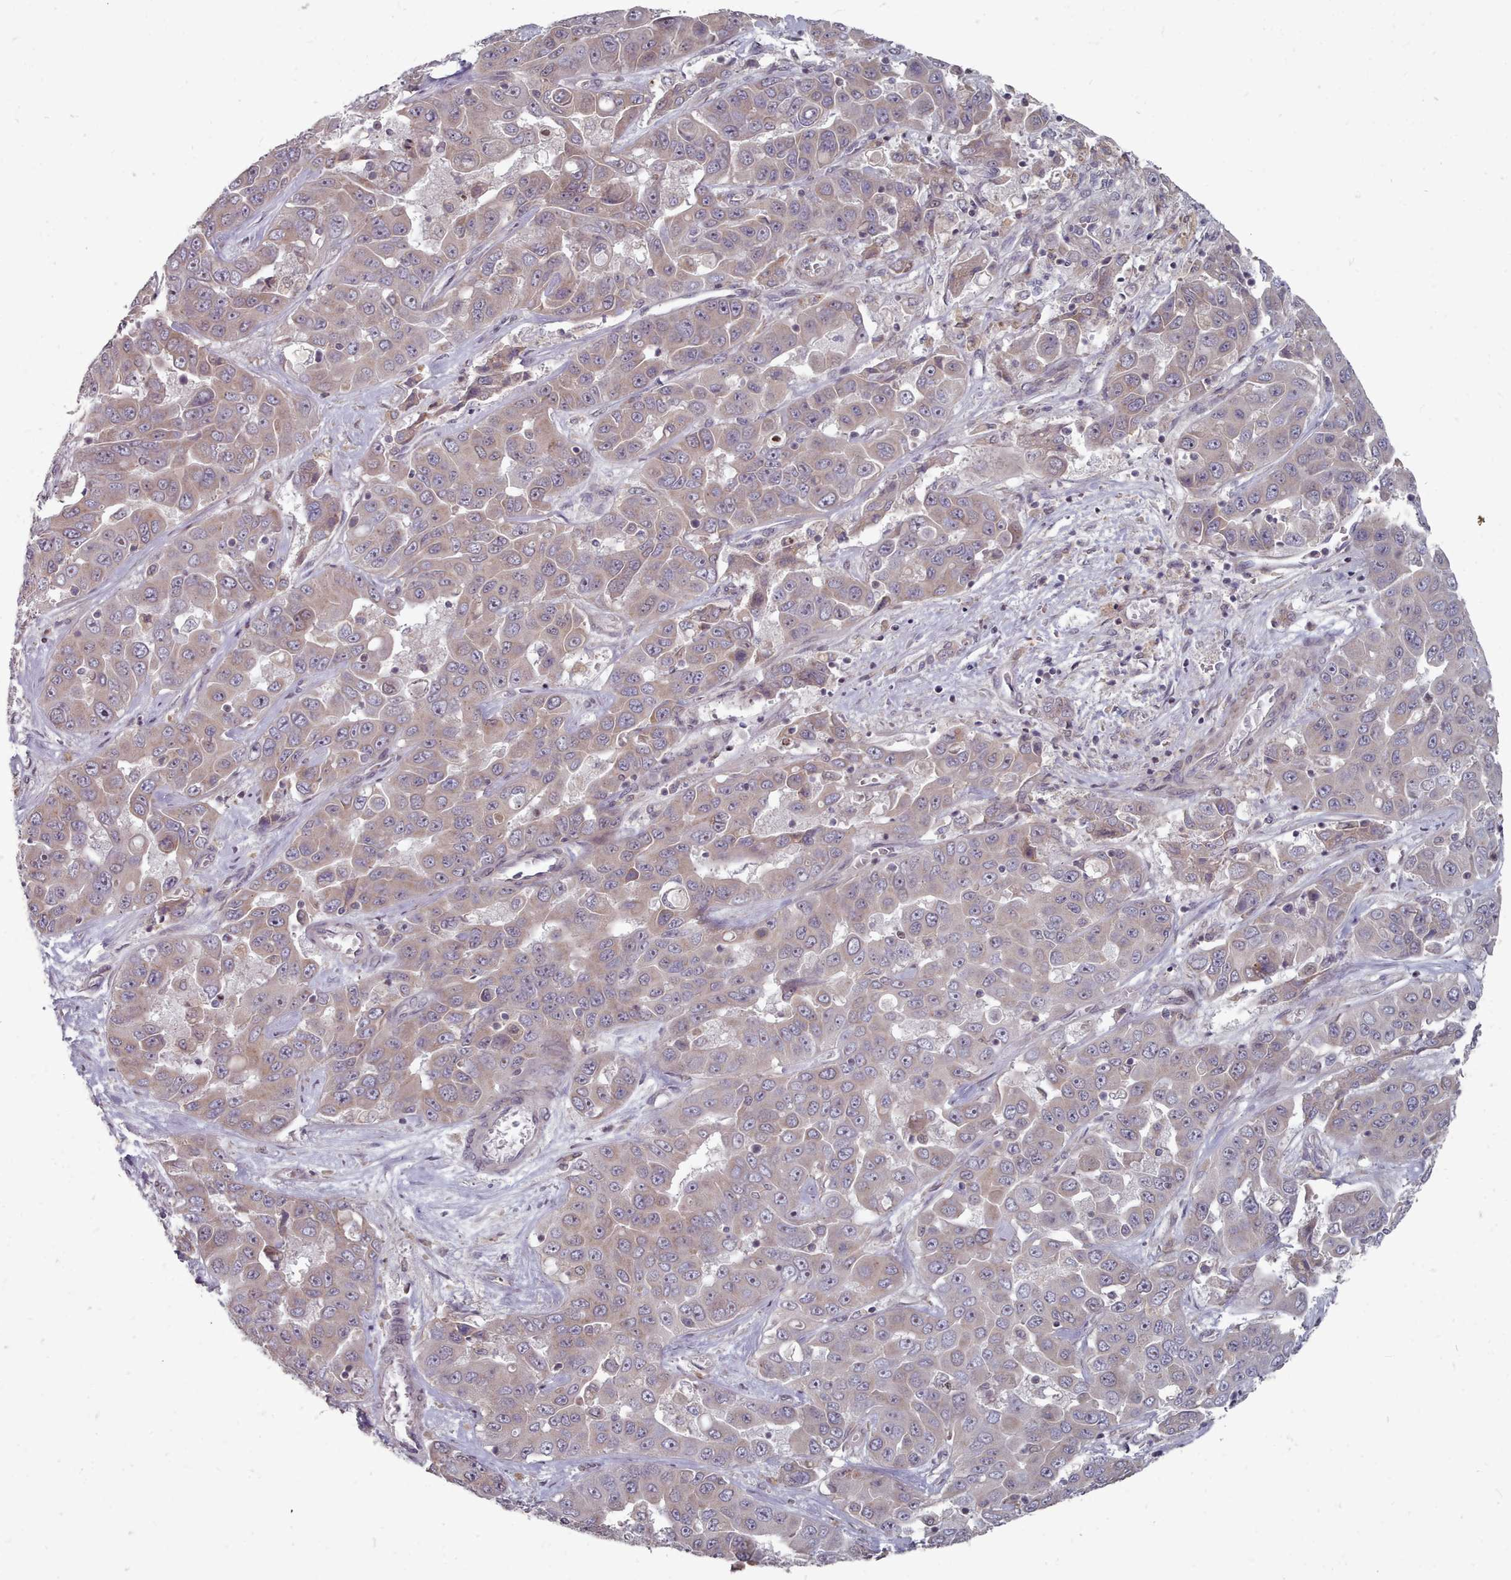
{"staining": {"intensity": "weak", "quantity": "25%-75%", "location": "cytoplasmic/membranous"}, "tissue": "liver cancer", "cell_type": "Tumor cells", "image_type": "cancer", "snomed": [{"axis": "morphology", "description": "Cholangiocarcinoma"}, {"axis": "topography", "description": "Liver"}], "caption": "Liver cancer (cholangiocarcinoma) stained for a protein exhibits weak cytoplasmic/membranous positivity in tumor cells.", "gene": "ACKR3", "patient": {"sex": "female", "age": 52}}